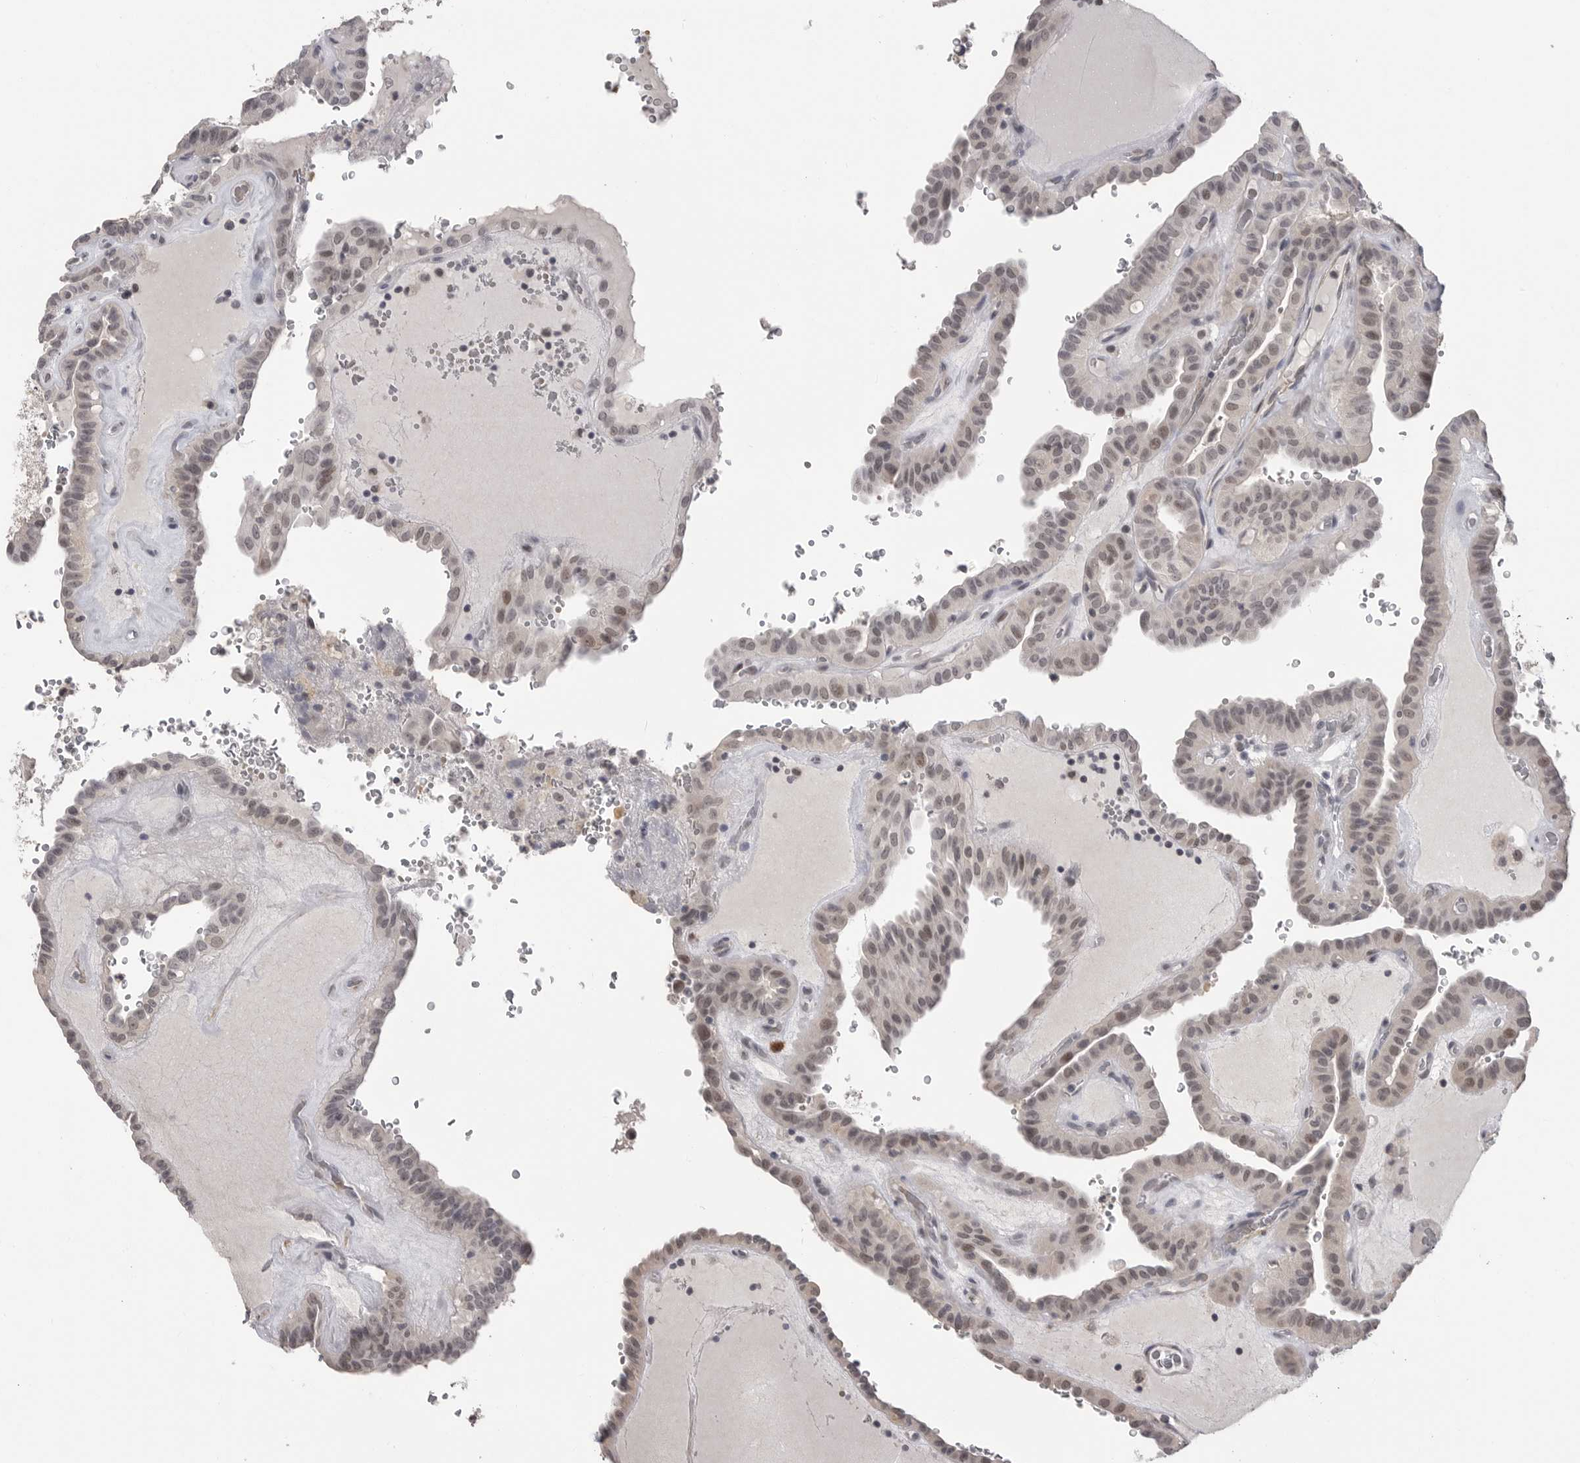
{"staining": {"intensity": "weak", "quantity": "25%-75%", "location": "nuclear"}, "tissue": "thyroid cancer", "cell_type": "Tumor cells", "image_type": "cancer", "snomed": [{"axis": "morphology", "description": "Papillary adenocarcinoma, NOS"}, {"axis": "topography", "description": "Thyroid gland"}], "caption": "This is a histology image of immunohistochemistry (IHC) staining of papillary adenocarcinoma (thyroid), which shows weak staining in the nuclear of tumor cells.", "gene": "PLEKHF1", "patient": {"sex": "male", "age": 77}}